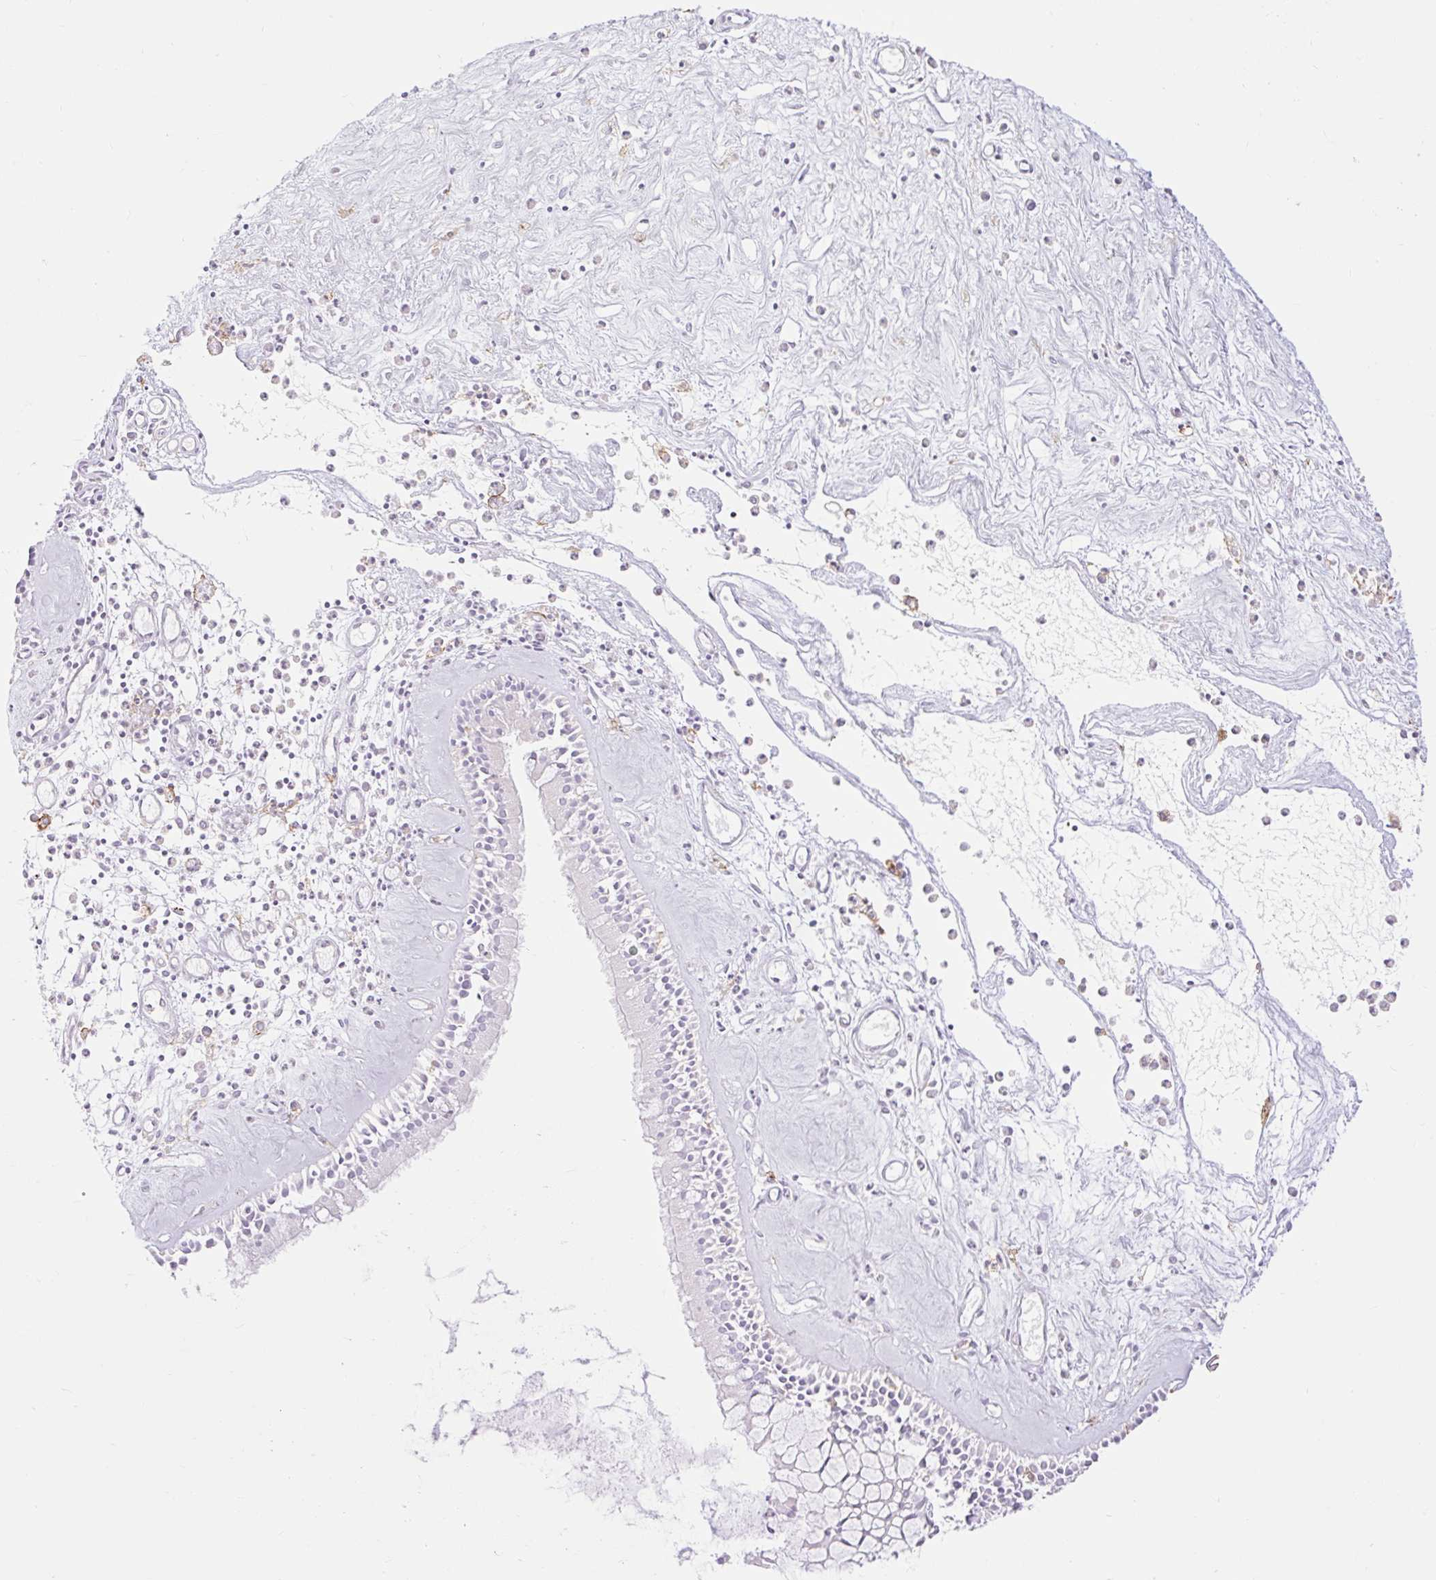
{"staining": {"intensity": "negative", "quantity": "none", "location": "none"}, "tissue": "nasopharynx", "cell_type": "Respiratory epithelial cells", "image_type": "normal", "snomed": [{"axis": "morphology", "description": "Normal tissue, NOS"}, {"axis": "morphology", "description": "Inflammation, NOS"}, {"axis": "topography", "description": "Nasopharynx"}], "caption": "Immunohistochemistry photomicrograph of benign nasopharynx: nasopharynx stained with DAB reveals no significant protein staining in respiratory epithelial cells. (DAB (3,3'-diaminobenzidine) immunohistochemistry with hematoxylin counter stain).", "gene": "SIGLEC1", "patient": {"sex": "male", "age": 61}}